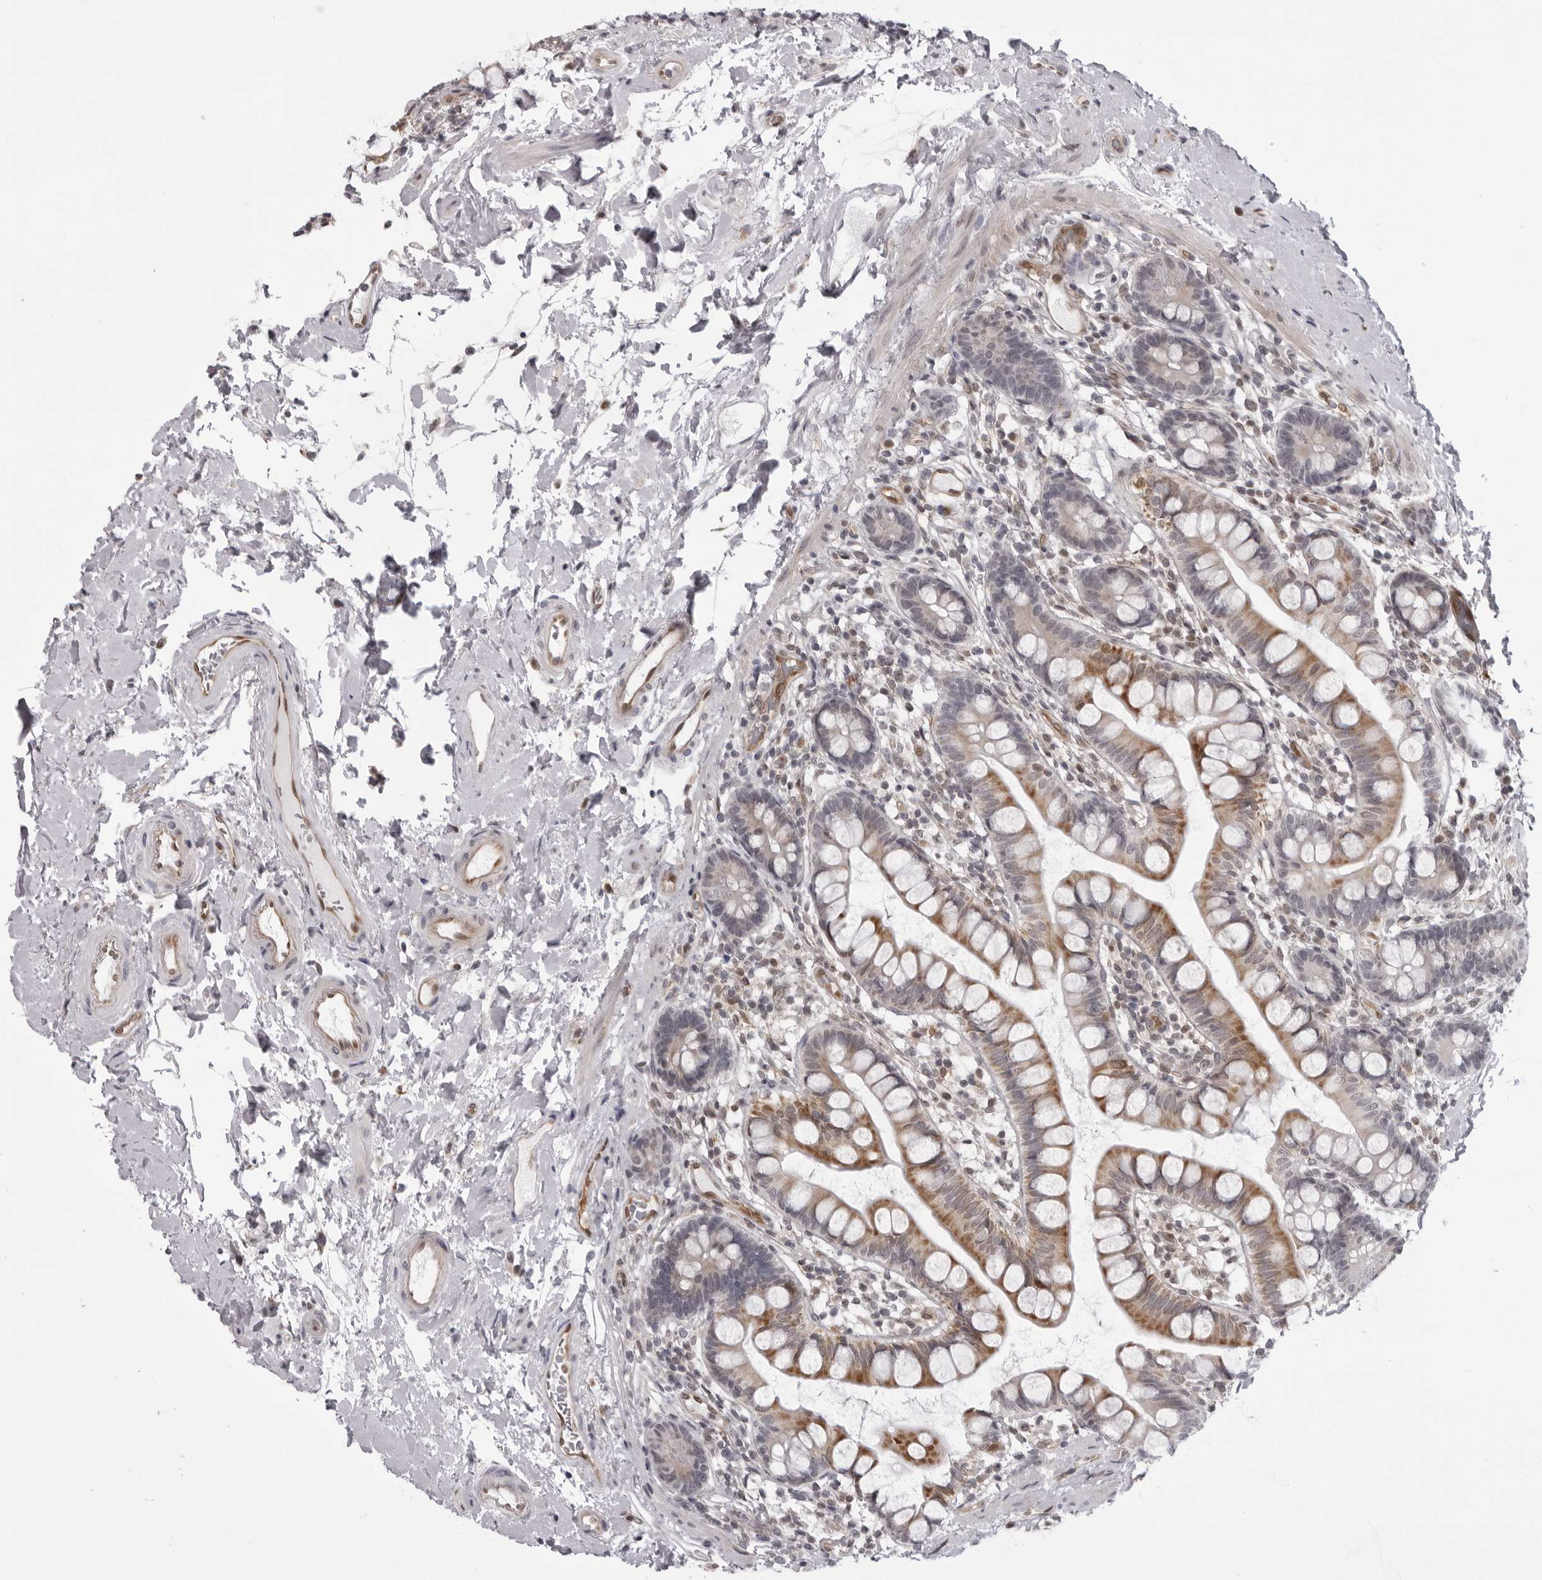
{"staining": {"intensity": "moderate", "quantity": ">75%", "location": "cytoplasmic/membranous,nuclear"}, "tissue": "small intestine", "cell_type": "Glandular cells", "image_type": "normal", "snomed": [{"axis": "morphology", "description": "Normal tissue, NOS"}, {"axis": "topography", "description": "Small intestine"}], "caption": "Protein expression by immunohistochemistry reveals moderate cytoplasmic/membranous,nuclear staining in approximately >75% of glandular cells in normal small intestine.", "gene": "MAPK12", "patient": {"sex": "female", "age": 84}}